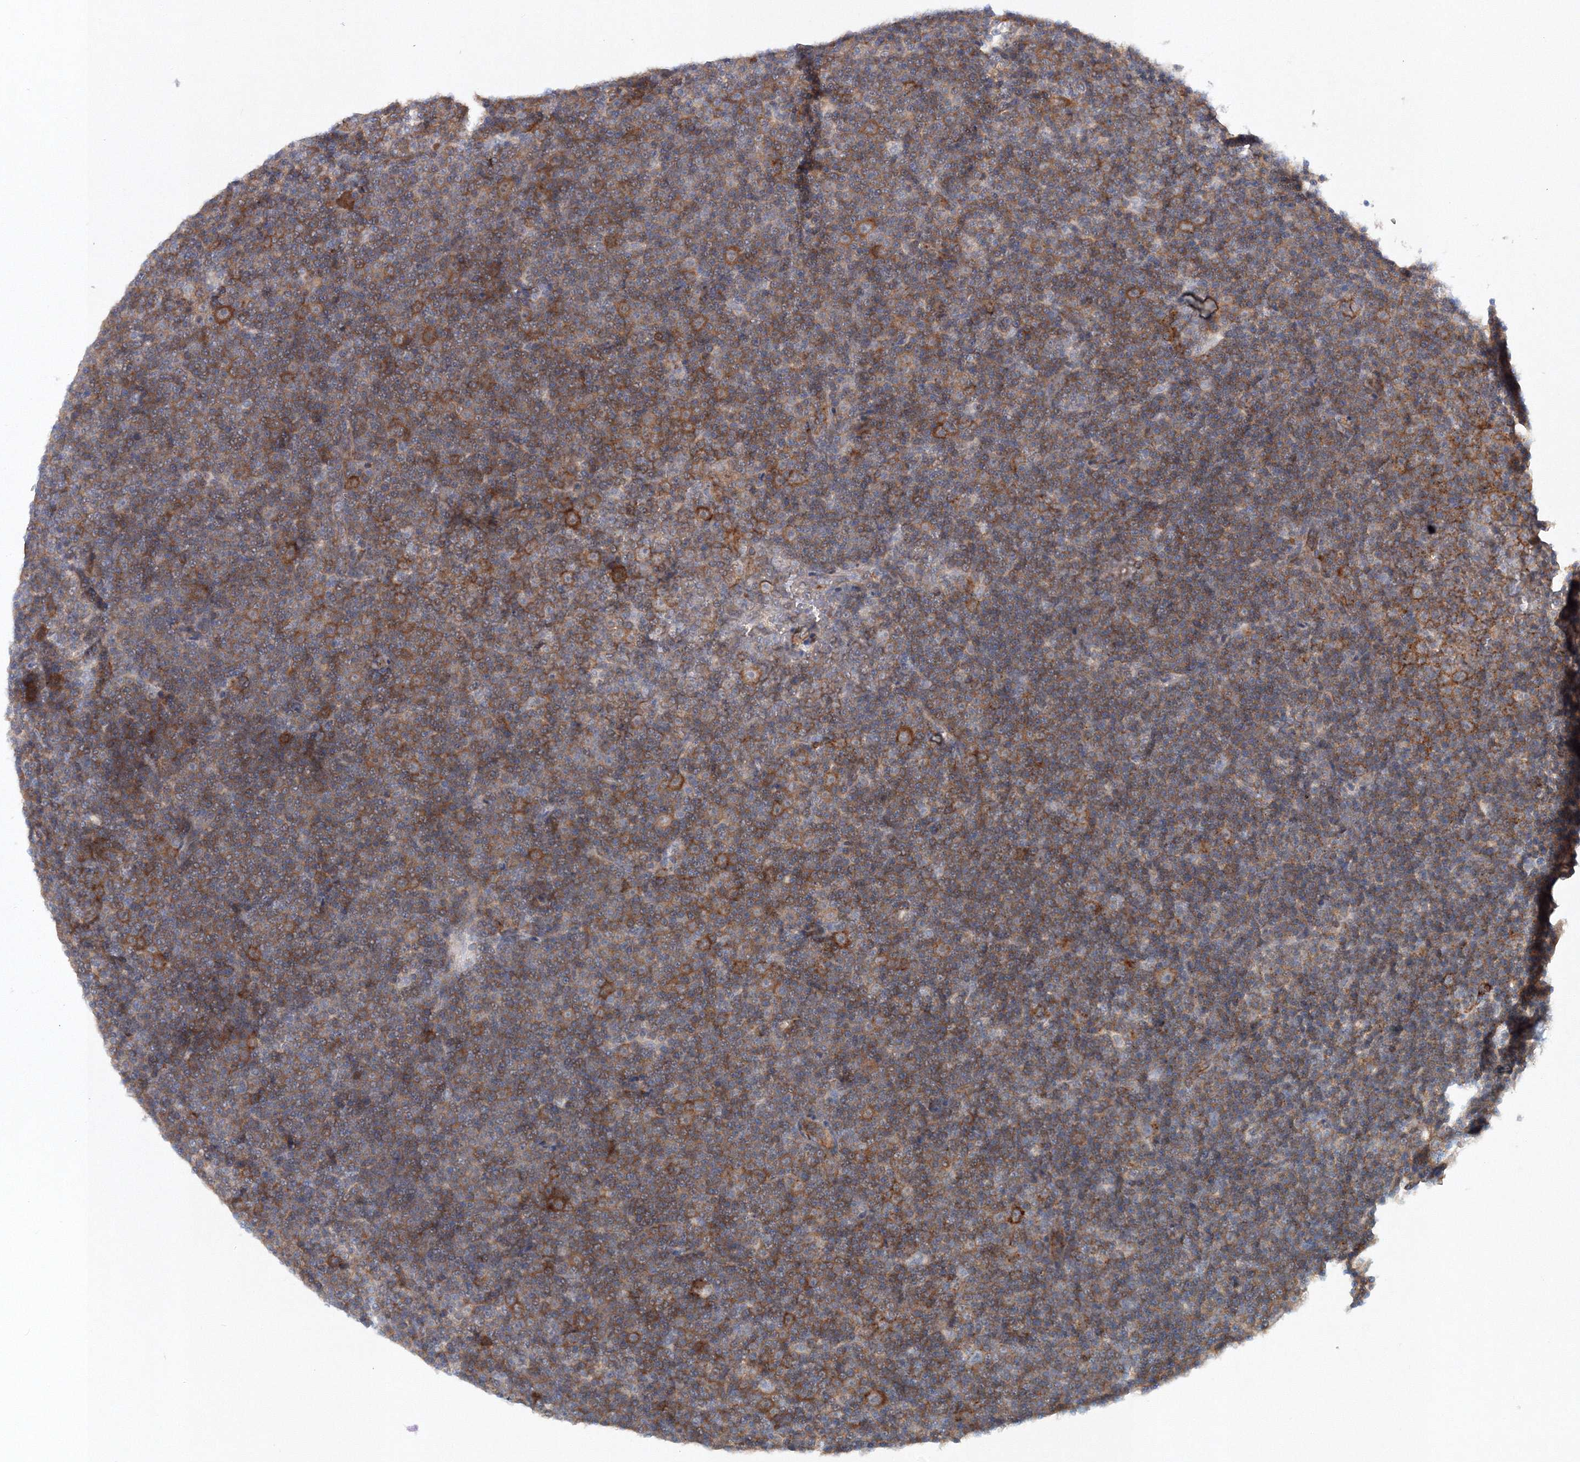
{"staining": {"intensity": "moderate", "quantity": ">75%", "location": "cytoplasmic/membranous"}, "tissue": "lymphoma", "cell_type": "Tumor cells", "image_type": "cancer", "snomed": [{"axis": "morphology", "description": "Malignant lymphoma, non-Hodgkin's type, Low grade"}, {"axis": "topography", "description": "Lymph node"}], "caption": "IHC of low-grade malignant lymphoma, non-Hodgkin's type displays medium levels of moderate cytoplasmic/membranous expression in approximately >75% of tumor cells.", "gene": "SH3BP5", "patient": {"sex": "female", "age": 67}}